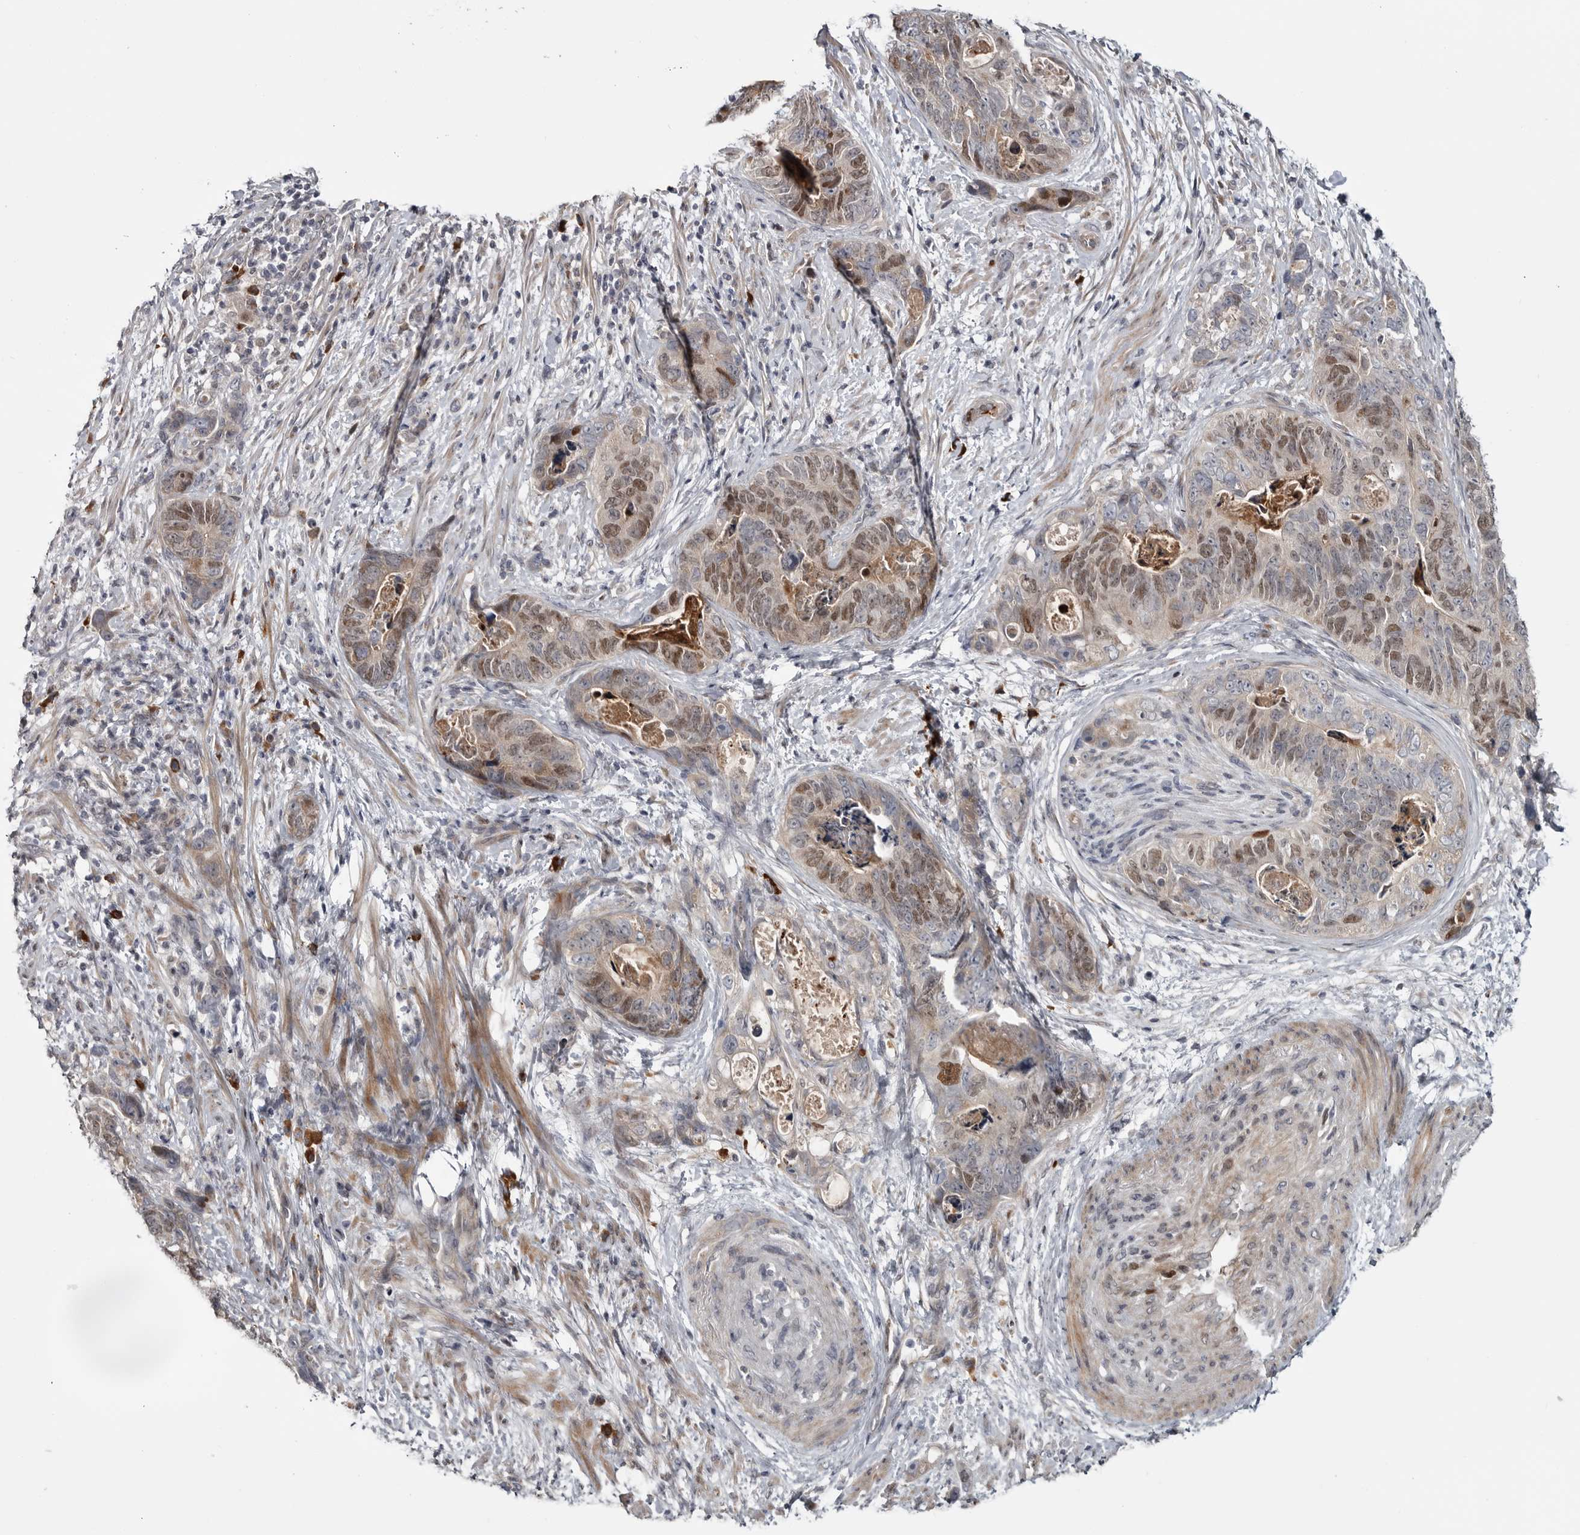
{"staining": {"intensity": "moderate", "quantity": "25%-75%", "location": "nuclear"}, "tissue": "stomach cancer", "cell_type": "Tumor cells", "image_type": "cancer", "snomed": [{"axis": "morphology", "description": "Normal tissue, NOS"}, {"axis": "morphology", "description": "Adenocarcinoma, NOS"}, {"axis": "topography", "description": "Stomach"}], "caption": "Immunohistochemistry (DAB (3,3'-diaminobenzidine)) staining of human stomach cancer shows moderate nuclear protein staining in approximately 25%-75% of tumor cells.", "gene": "ZNF277", "patient": {"sex": "female", "age": 89}}